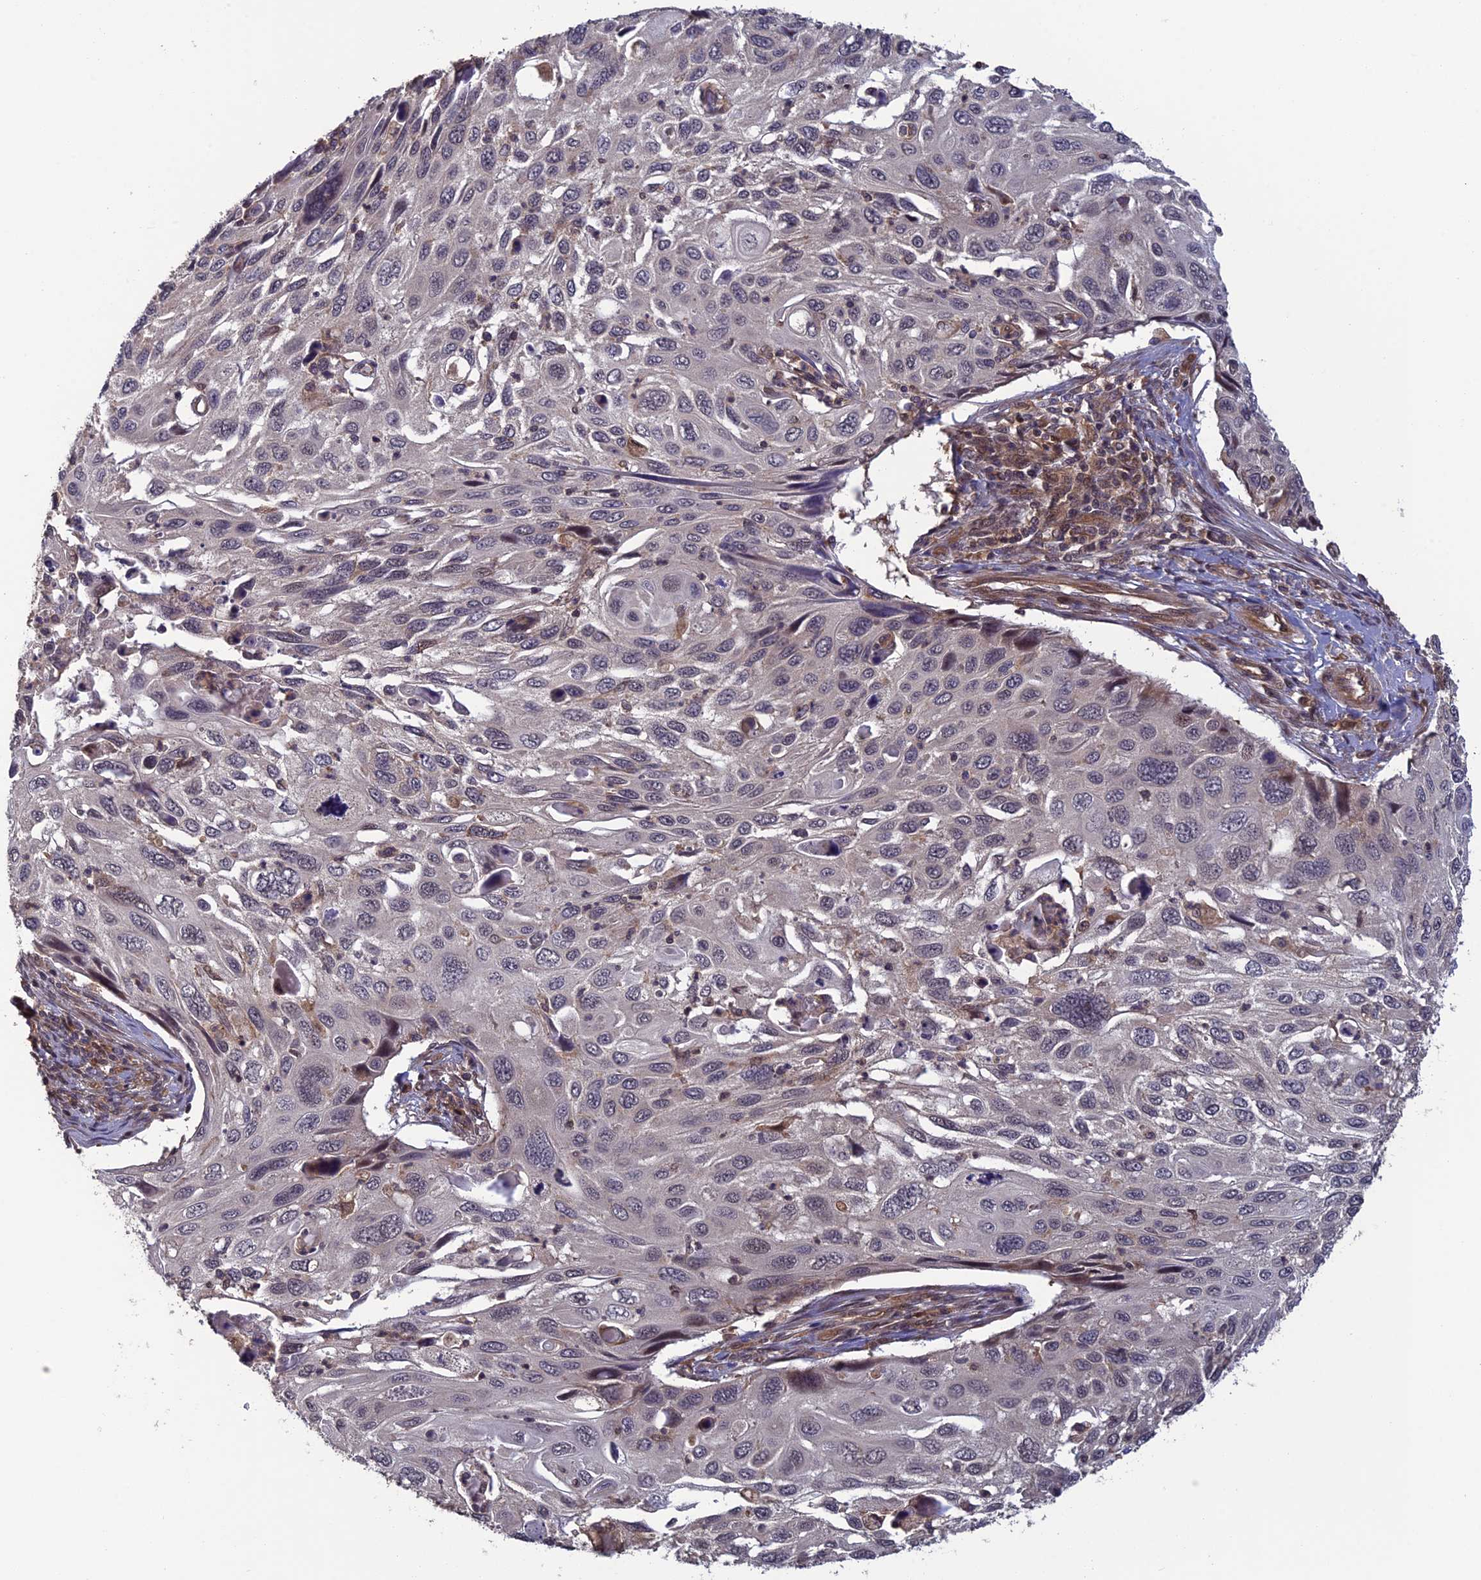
{"staining": {"intensity": "weak", "quantity": "<25%", "location": "nuclear"}, "tissue": "cervical cancer", "cell_type": "Tumor cells", "image_type": "cancer", "snomed": [{"axis": "morphology", "description": "Squamous cell carcinoma, NOS"}, {"axis": "topography", "description": "Cervix"}], "caption": "Human cervical cancer (squamous cell carcinoma) stained for a protein using immunohistochemistry (IHC) exhibits no expression in tumor cells.", "gene": "LIN37", "patient": {"sex": "female", "age": 70}}